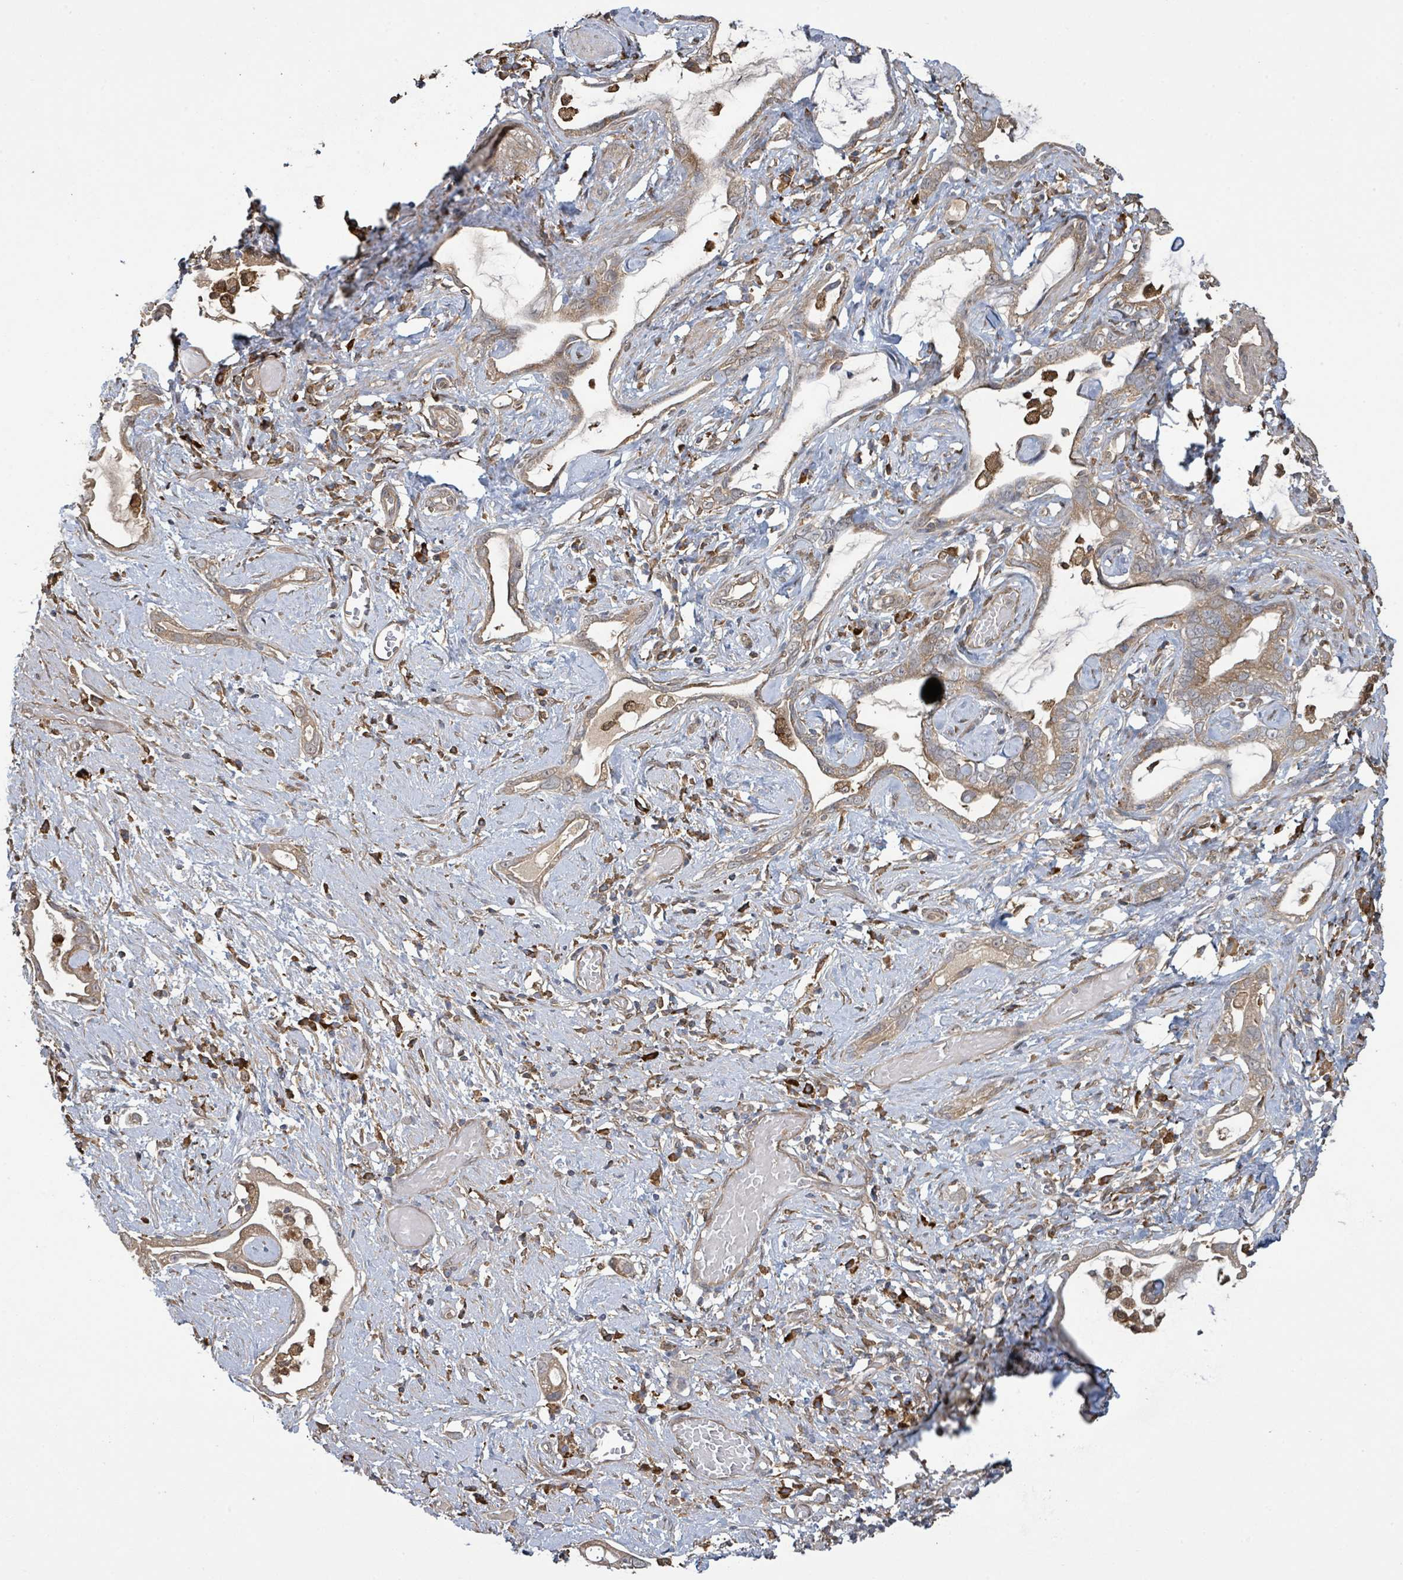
{"staining": {"intensity": "moderate", "quantity": ">75%", "location": "cytoplasmic/membranous"}, "tissue": "stomach cancer", "cell_type": "Tumor cells", "image_type": "cancer", "snomed": [{"axis": "morphology", "description": "Adenocarcinoma, NOS"}, {"axis": "topography", "description": "Stomach"}], "caption": "Immunohistochemical staining of human adenocarcinoma (stomach) displays medium levels of moderate cytoplasmic/membranous positivity in approximately >75% of tumor cells.", "gene": "ARPIN", "patient": {"sex": "male", "age": 55}}